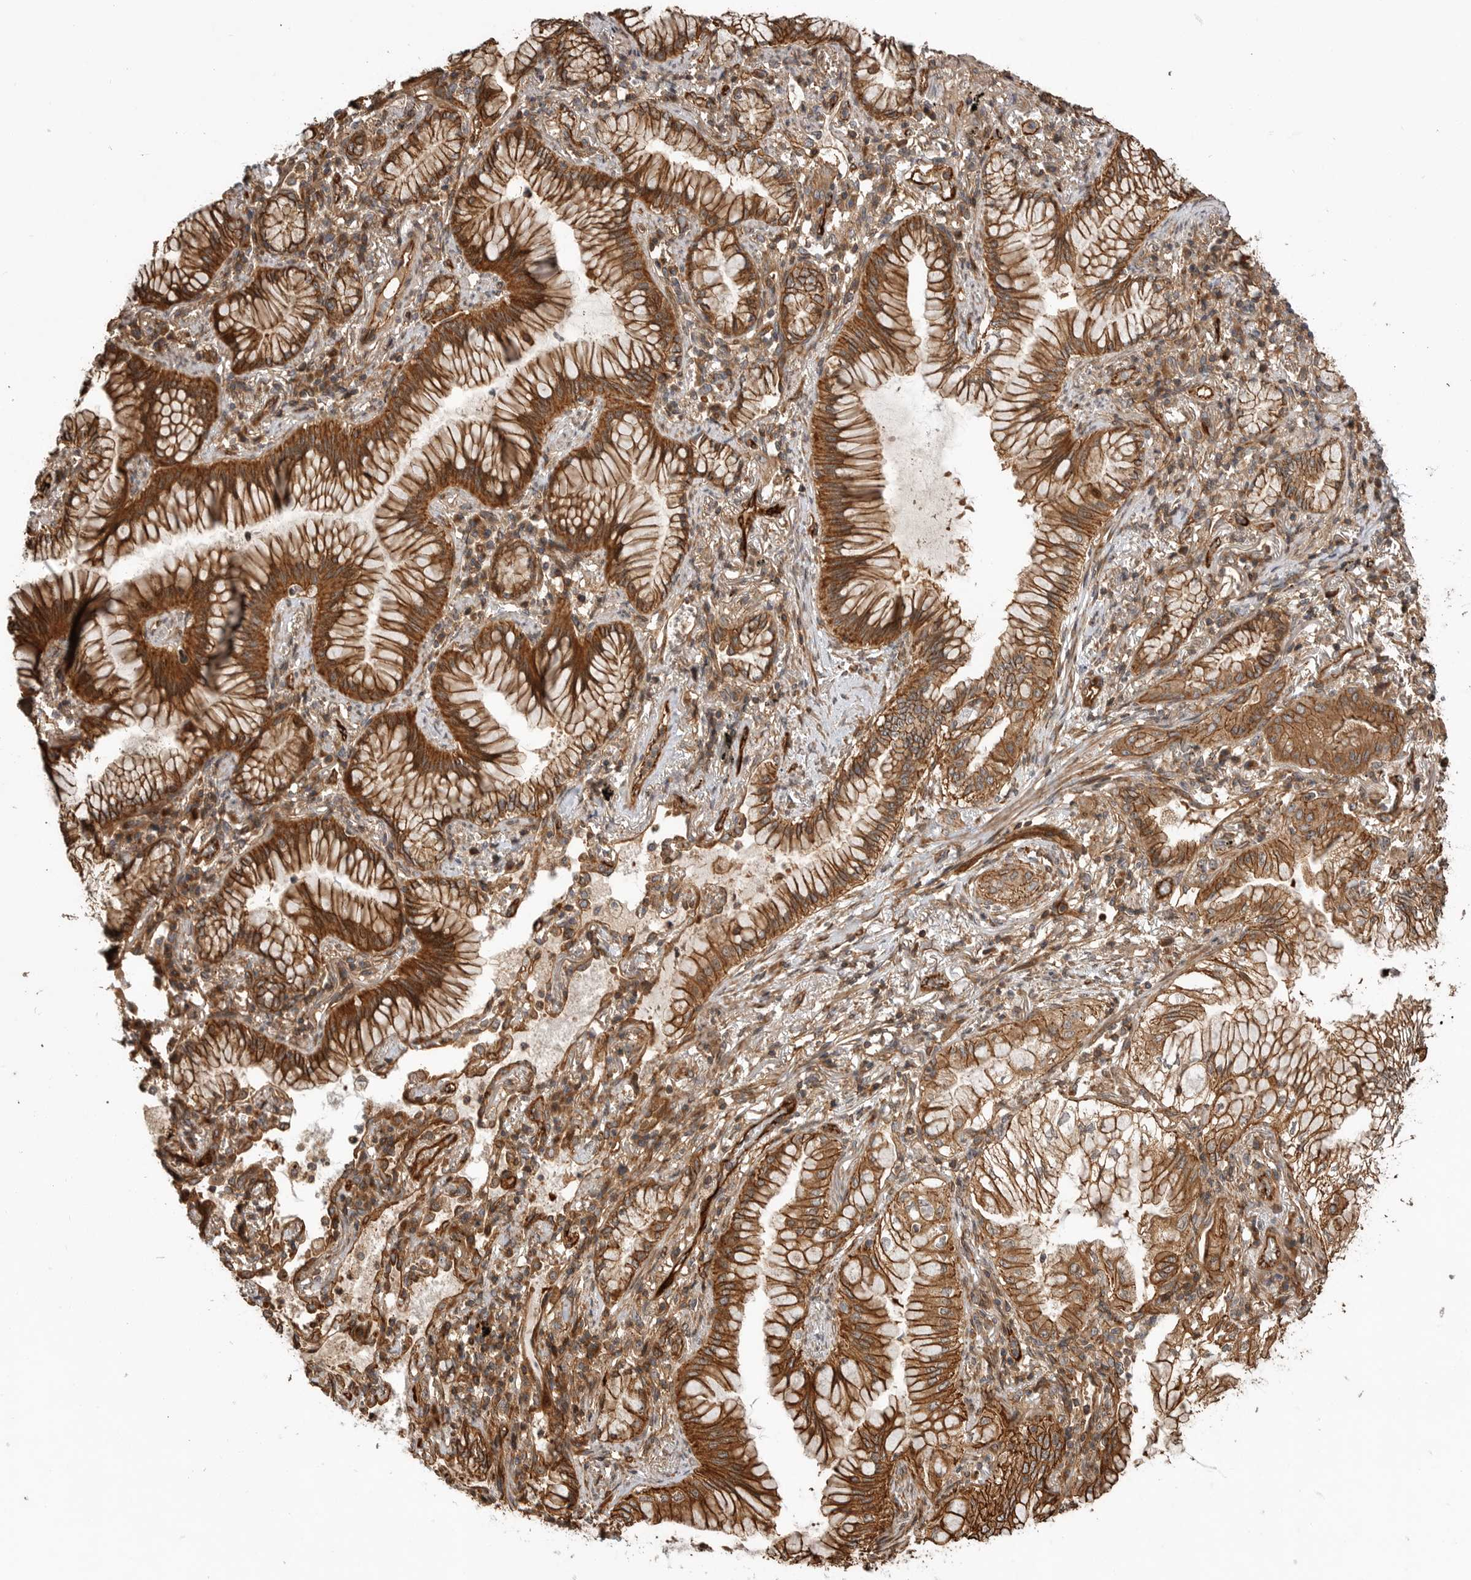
{"staining": {"intensity": "strong", "quantity": ">75%", "location": "cytoplasmic/membranous"}, "tissue": "lung cancer", "cell_type": "Tumor cells", "image_type": "cancer", "snomed": [{"axis": "morphology", "description": "Adenocarcinoma, NOS"}, {"axis": "topography", "description": "Lung"}], "caption": "A high-resolution image shows immunohistochemistry staining of adenocarcinoma (lung), which reveals strong cytoplasmic/membranous staining in approximately >75% of tumor cells.", "gene": "GPATCH2", "patient": {"sex": "female", "age": 70}}